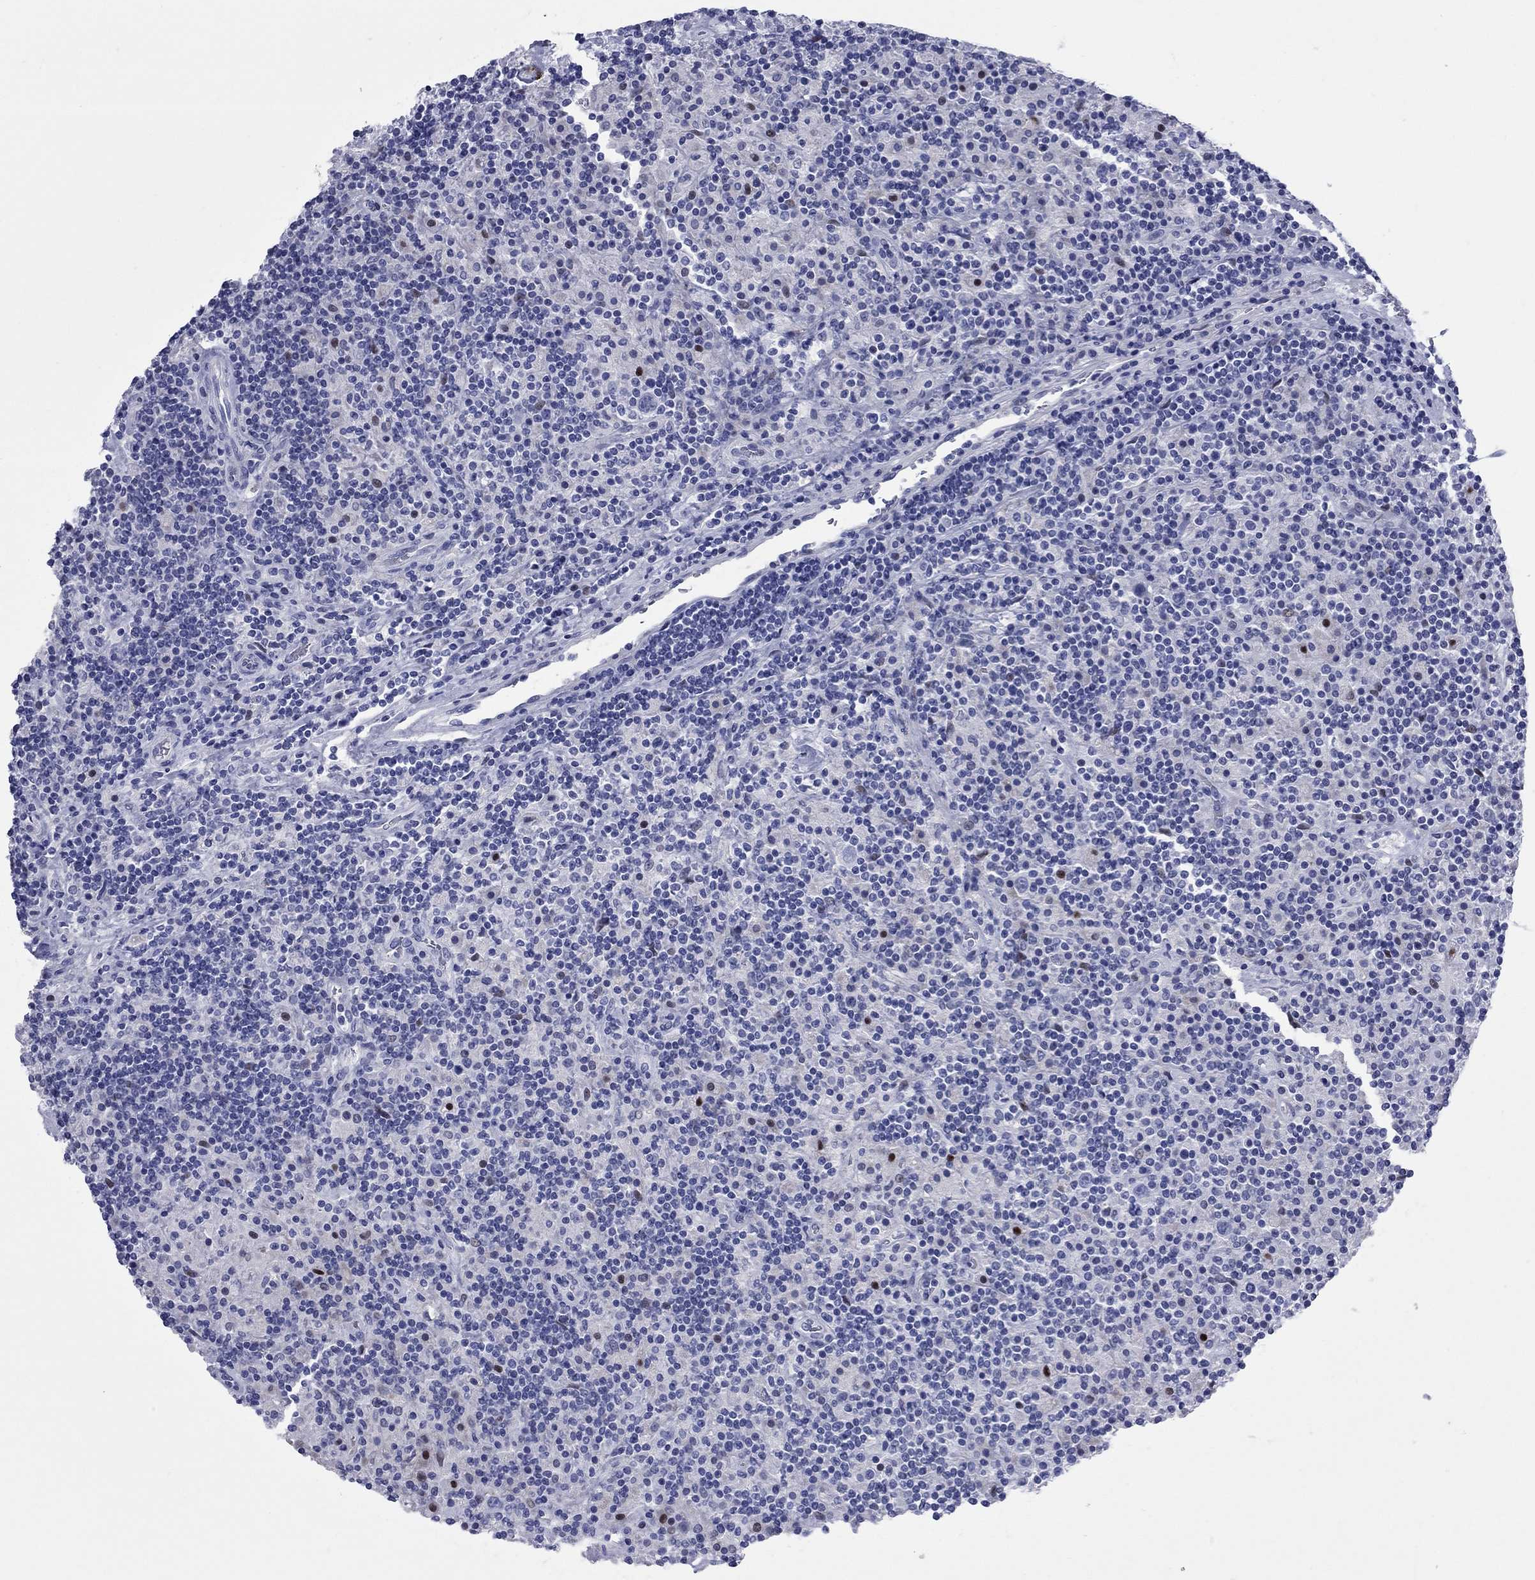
{"staining": {"intensity": "negative", "quantity": "none", "location": "none"}, "tissue": "lymphoma", "cell_type": "Tumor cells", "image_type": "cancer", "snomed": [{"axis": "morphology", "description": "Hodgkin's disease, NOS"}, {"axis": "topography", "description": "Lymph node"}], "caption": "IHC of human Hodgkin's disease exhibits no expression in tumor cells.", "gene": "CCNA1", "patient": {"sex": "male", "age": 70}}